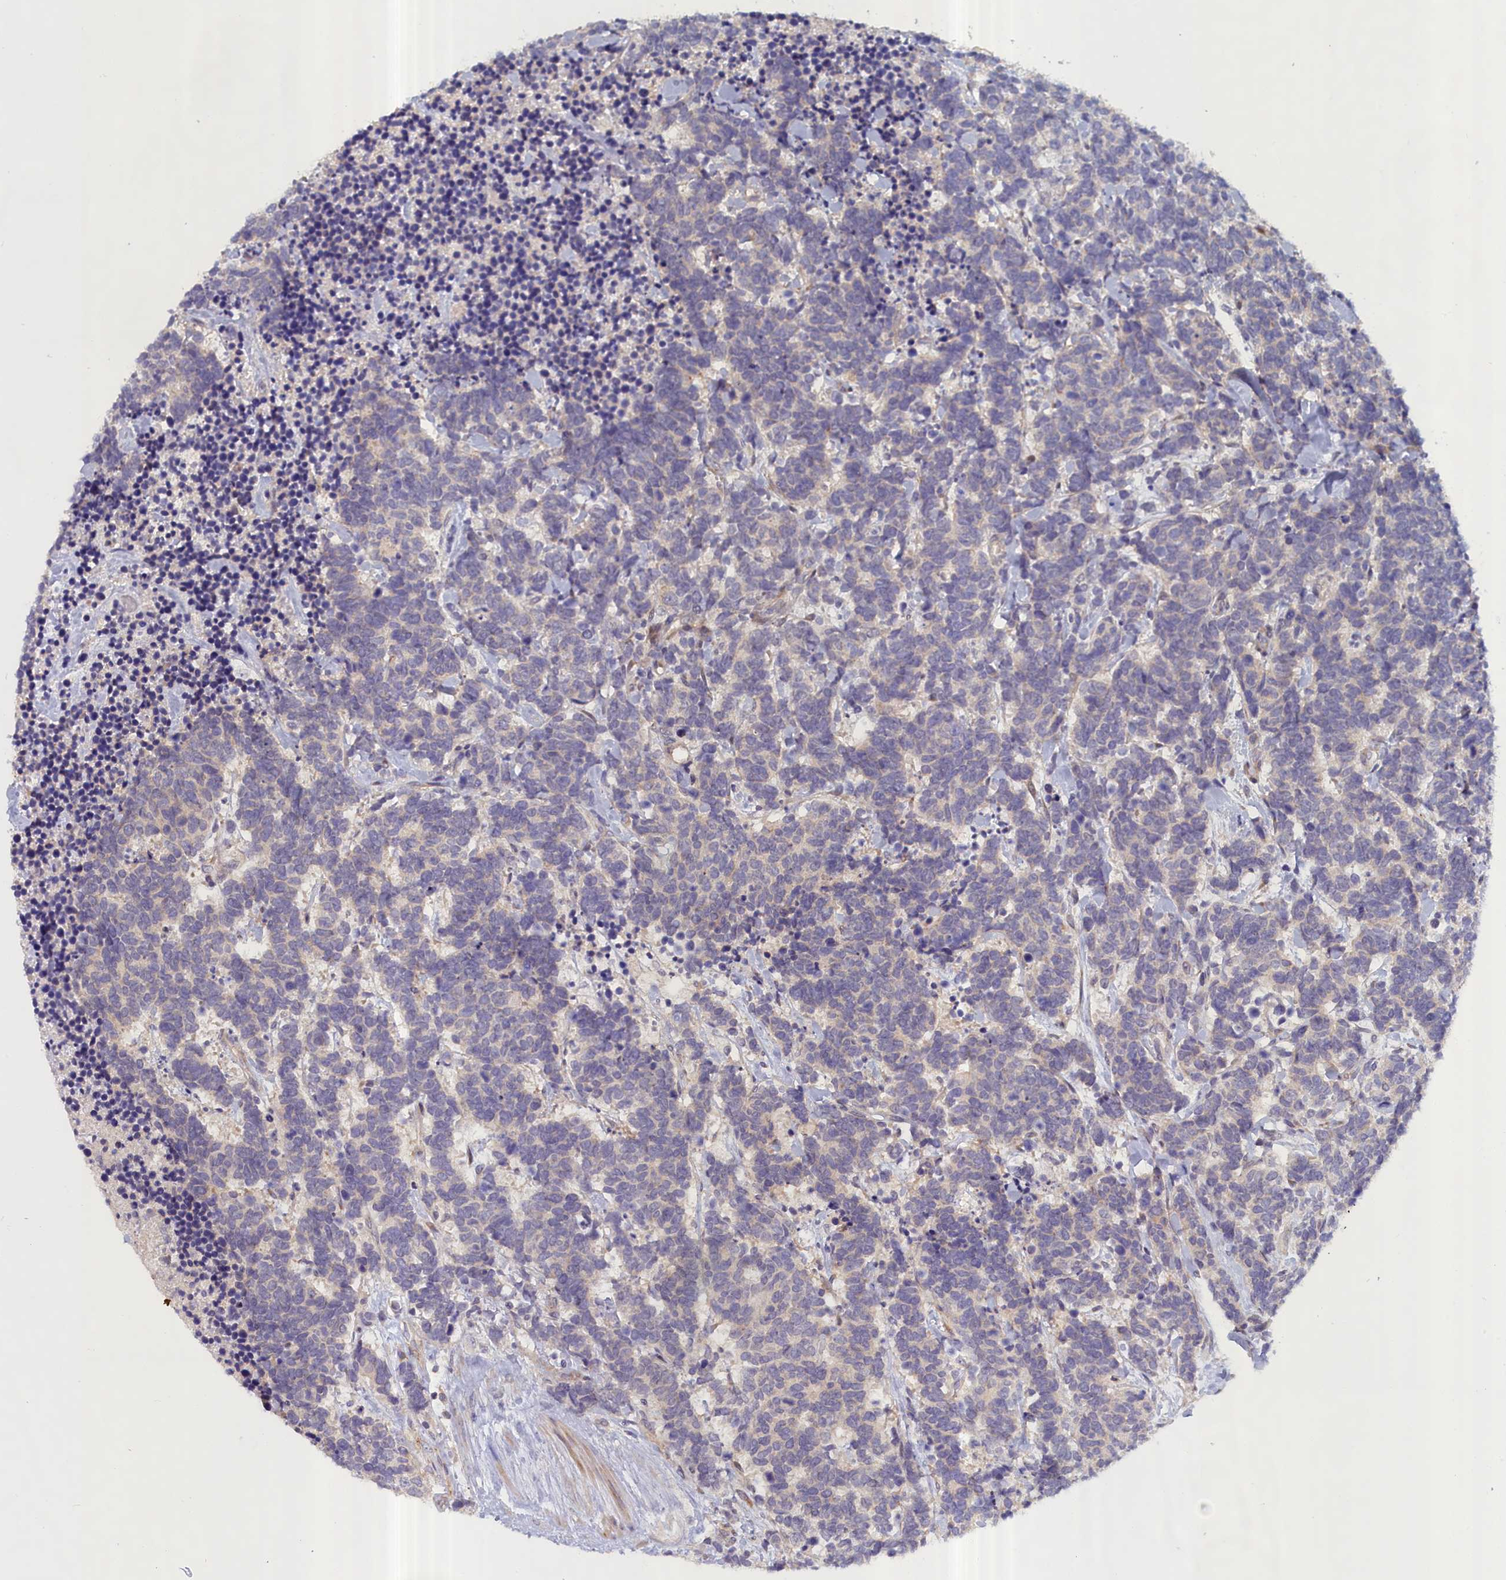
{"staining": {"intensity": "negative", "quantity": "none", "location": "none"}, "tissue": "carcinoid", "cell_type": "Tumor cells", "image_type": "cancer", "snomed": [{"axis": "morphology", "description": "Carcinoma, NOS"}, {"axis": "morphology", "description": "Carcinoid, malignant, NOS"}, {"axis": "topography", "description": "Prostate"}], "caption": "The image demonstrates no significant positivity in tumor cells of carcinoid. (Stains: DAB immunohistochemistry (IHC) with hematoxylin counter stain, Microscopy: brightfield microscopy at high magnification).", "gene": "IGFALS", "patient": {"sex": "male", "age": 57}}